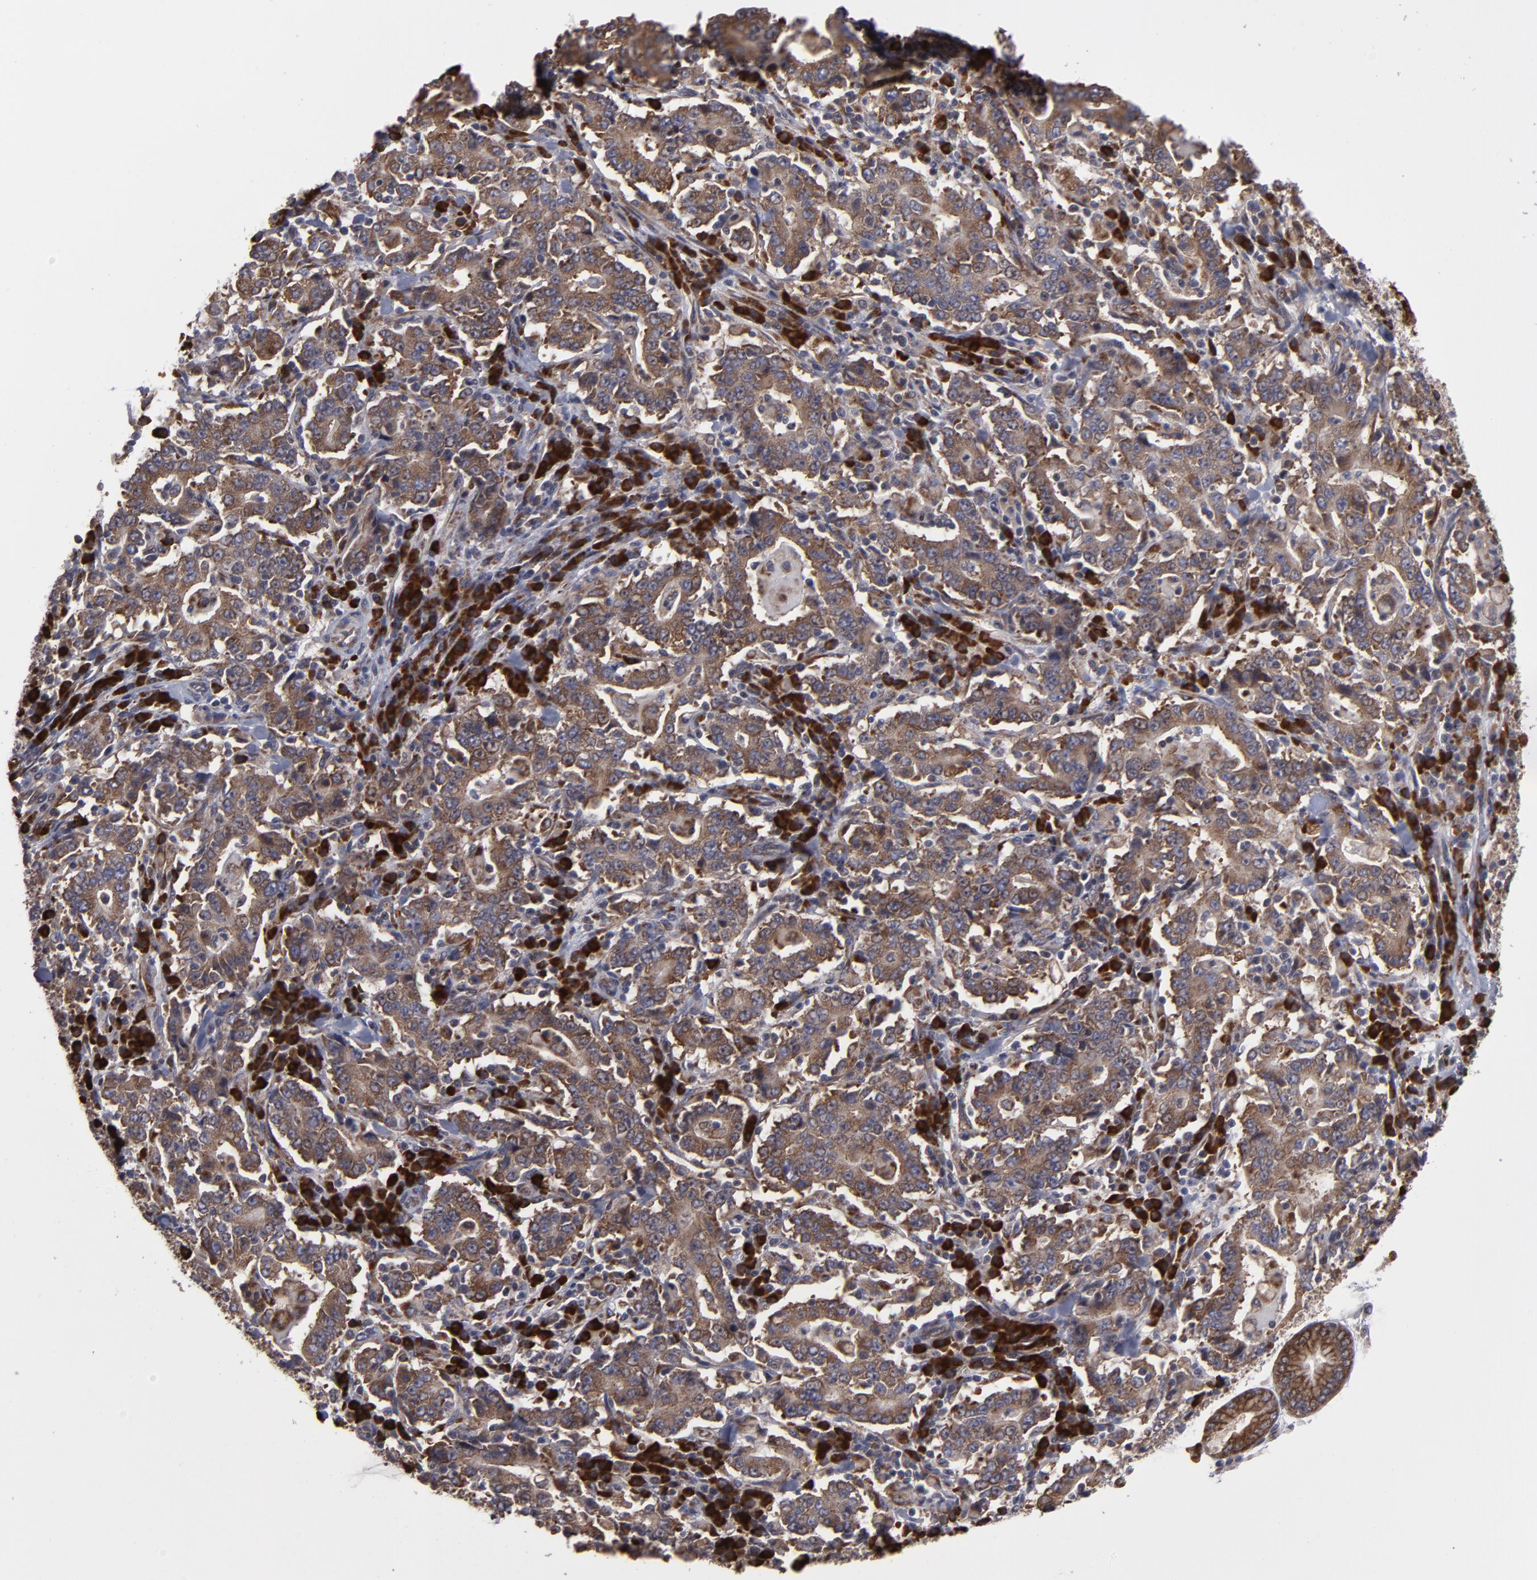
{"staining": {"intensity": "moderate", "quantity": ">75%", "location": "cytoplasmic/membranous"}, "tissue": "stomach cancer", "cell_type": "Tumor cells", "image_type": "cancer", "snomed": [{"axis": "morphology", "description": "Normal tissue, NOS"}, {"axis": "morphology", "description": "Adenocarcinoma, NOS"}, {"axis": "topography", "description": "Stomach, upper"}, {"axis": "topography", "description": "Stomach"}], "caption": "A brown stain highlights moderate cytoplasmic/membranous expression of a protein in stomach cancer tumor cells.", "gene": "SND1", "patient": {"sex": "male", "age": 59}}